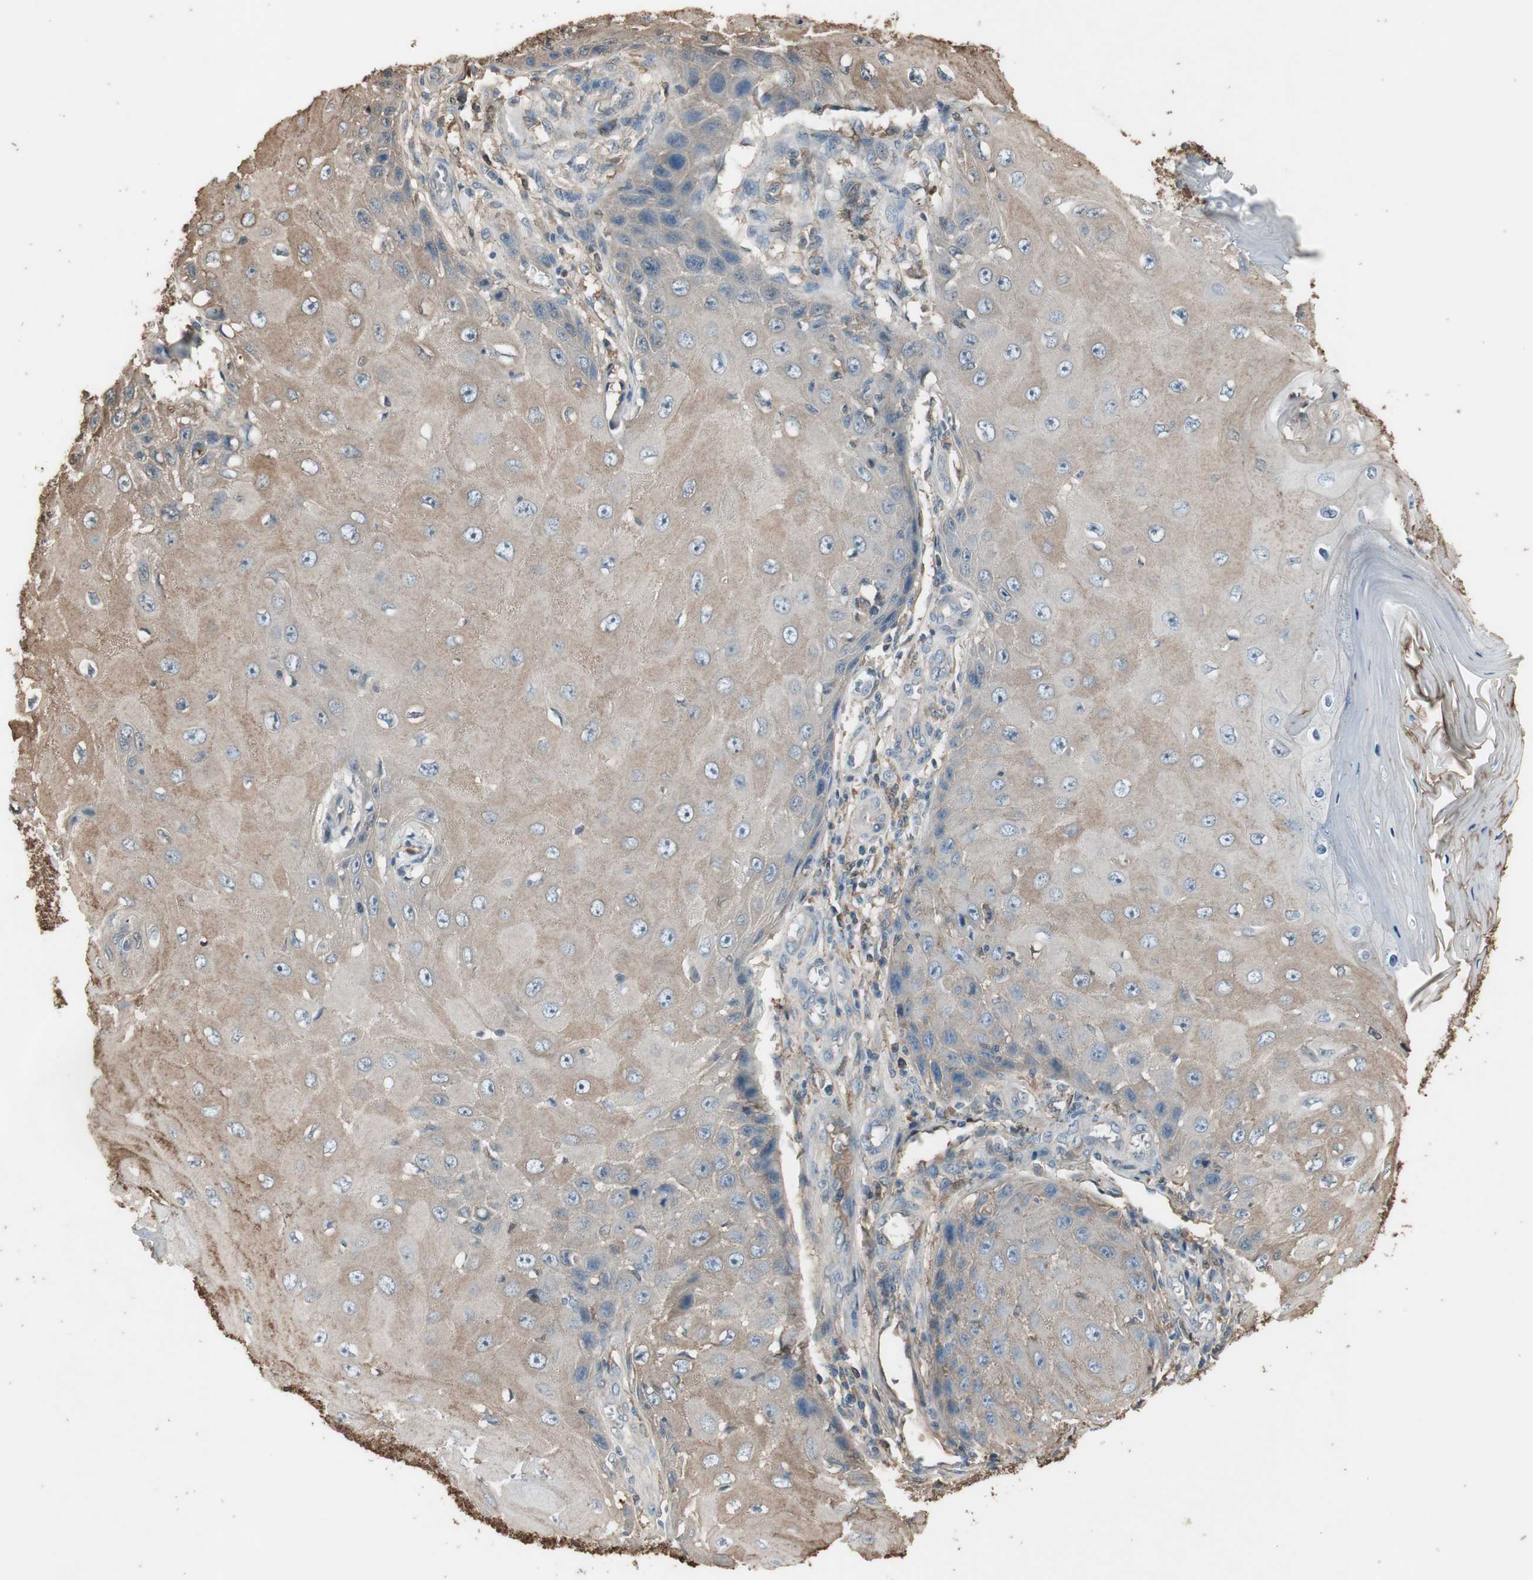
{"staining": {"intensity": "weak", "quantity": ">75%", "location": "cytoplasmic/membranous"}, "tissue": "skin cancer", "cell_type": "Tumor cells", "image_type": "cancer", "snomed": [{"axis": "morphology", "description": "Squamous cell carcinoma, NOS"}, {"axis": "topography", "description": "Skin"}], "caption": "A brown stain labels weak cytoplasmic/membranous expression of a protein in human squamous cell carcinoma (skin) tumor cells.", "gene": "MMP14", "patient": {"sex": "female", "age": 73}}